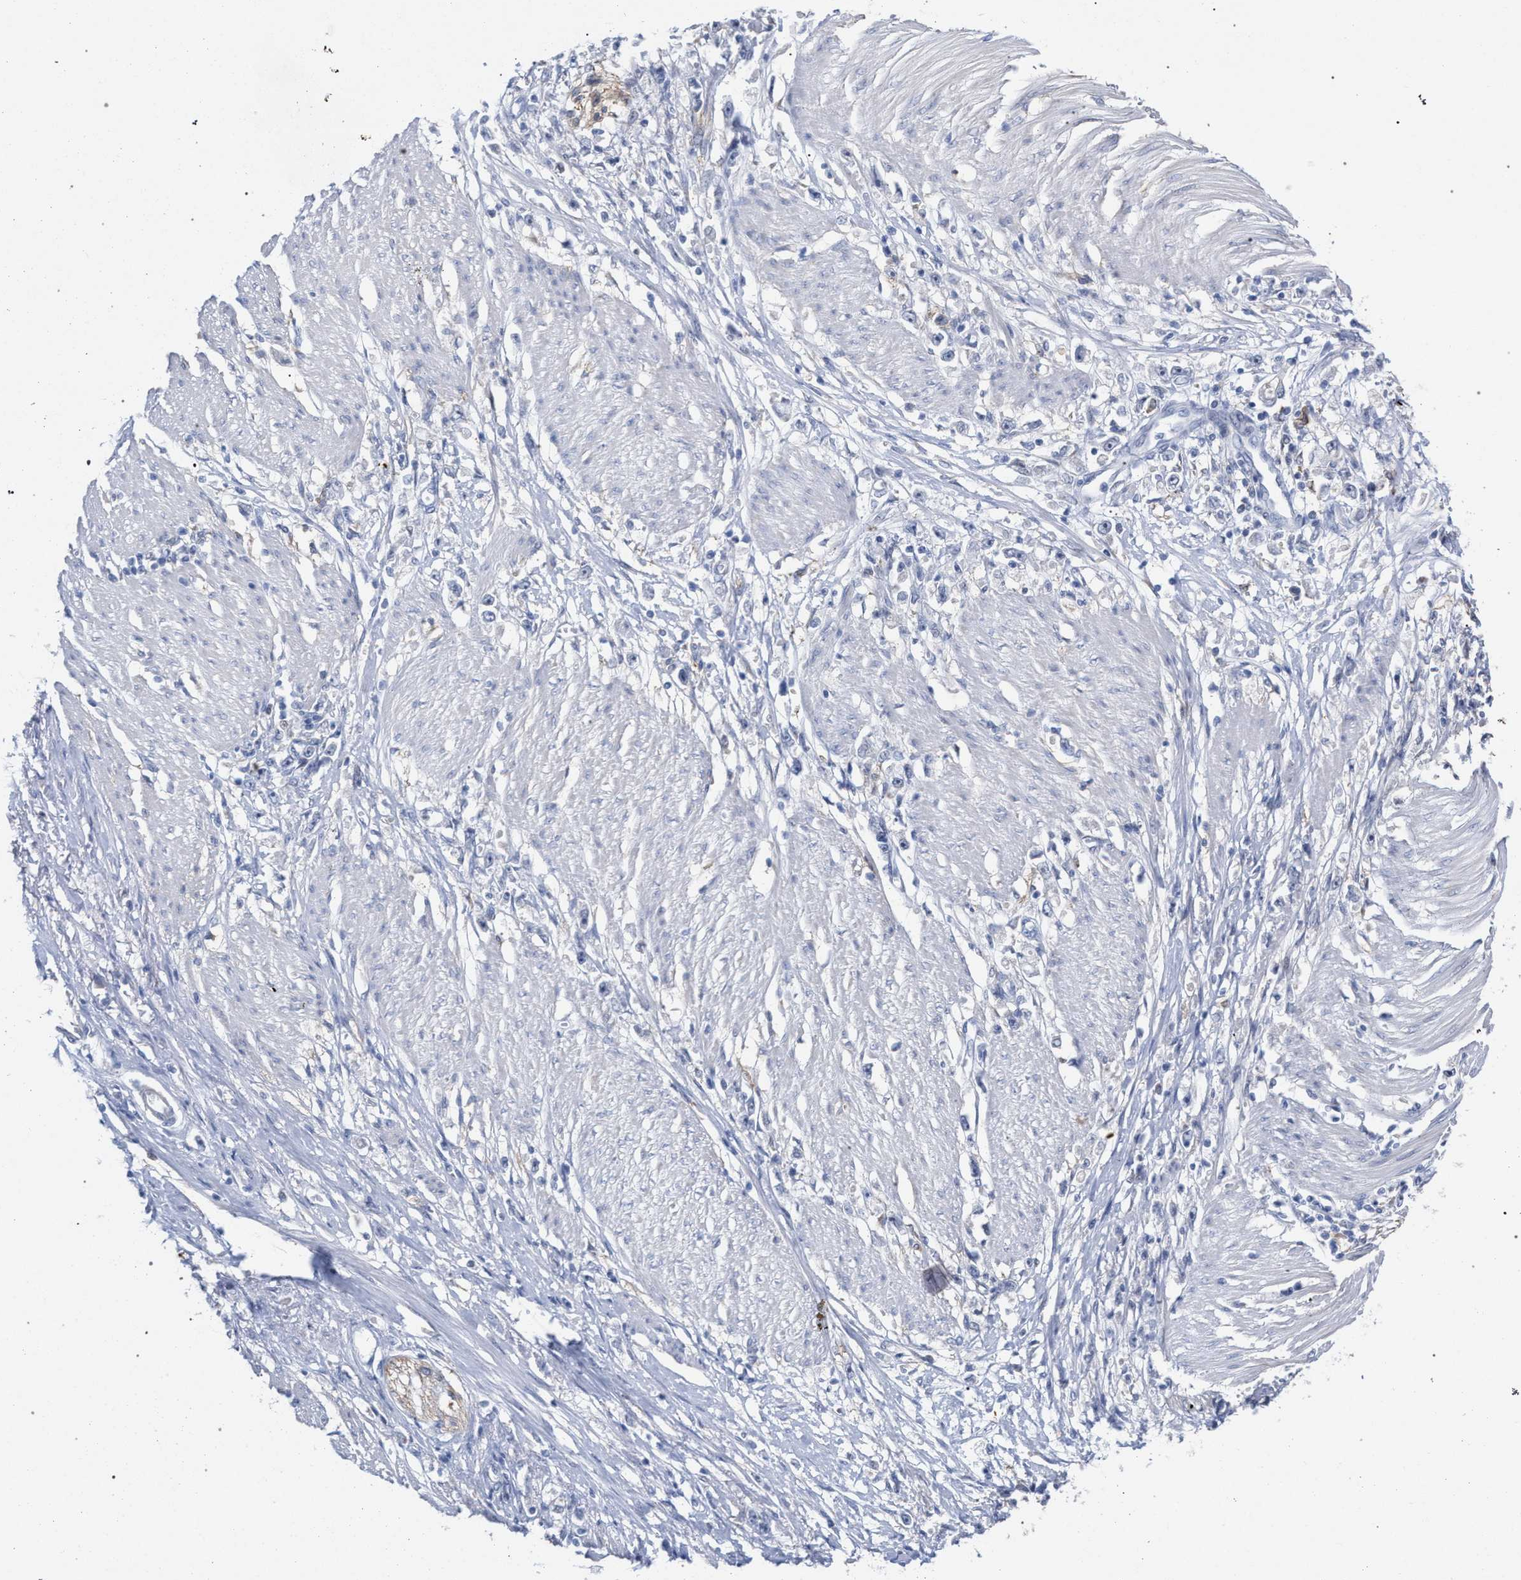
{"staining": {"intensity": "negative", "quantity": "none", "location": "none"}, "tissue": "stomach cancer", "cell_type": "Tumor cells", "image_type": "cancer", "snomed": [{"axis": "morphology", "description": "Adenocarcinoma, NOS"}, {"axis": "topography", "description": "Stomach"}], "caption": "A high-resolution histopathology image shows immunohistochemistry staining of stomach cancer, which demonstrates no significant staining in tumor cells.", "gene": "FHOD3", "patient": {"sex": "female", "age": 59}}